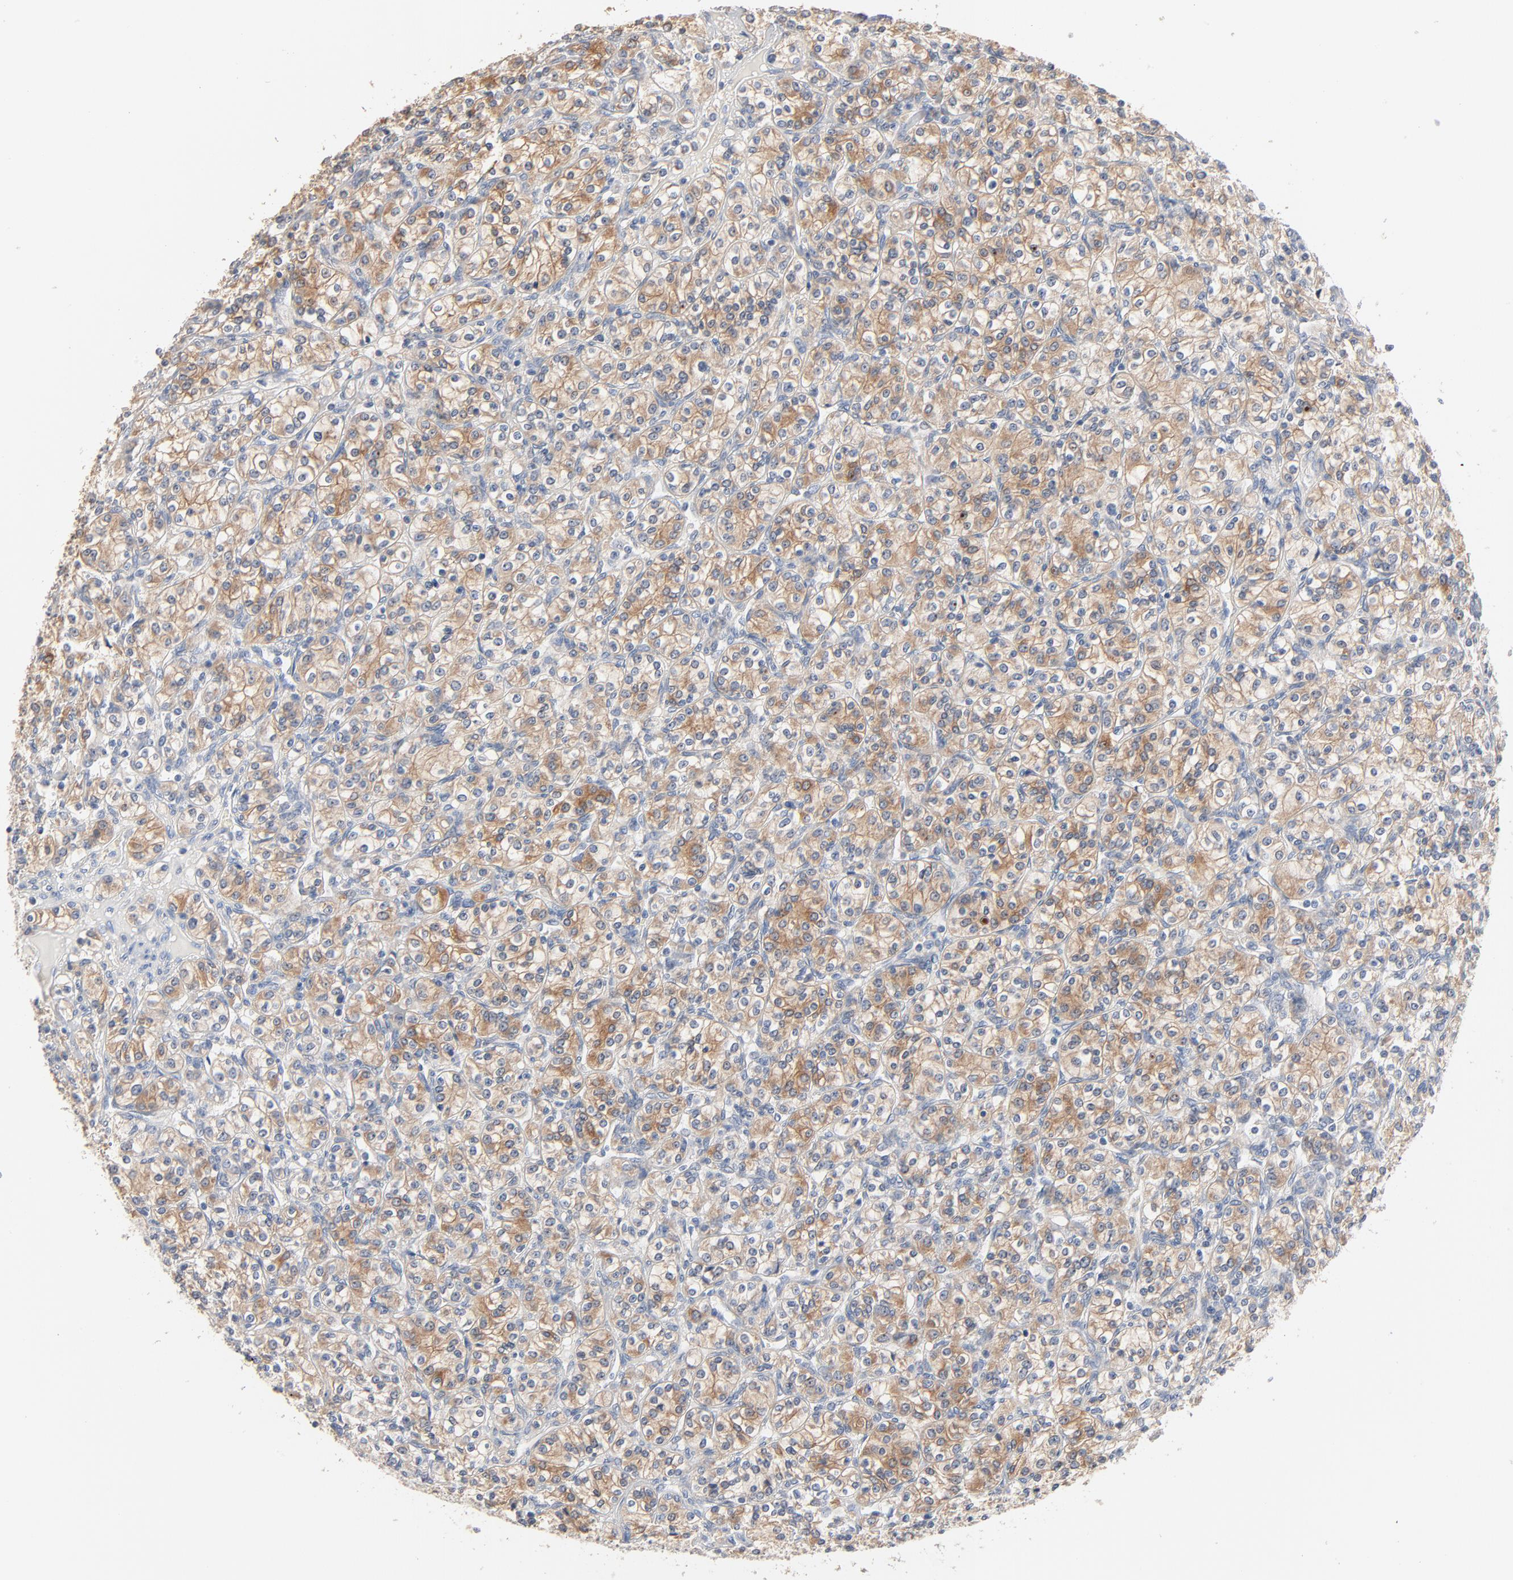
{"staining": {"intensity": "moderate", "quantity": "25%-75%", "location": "cytoplasmic/membranous"}, "tissue": "renal cancer", "cell_type": "Tumor cells", "image_type": "cancer", "snomed": [{"axis": "morphology", "description": "Adenocarcinoma, NOS"}, {"axis": "topography", "description": "Kidney"}], "caption": "A brown stain labels moderate cytoplasmic/membranous expression of a protein in renal cancer tumor cells. (Stains: DAB in brown, nuclei in blue, Microscopy: brightfield microscopy at high magnification).", "gene": "ZDHHC8", "patient": {"sex": "male", "age": 77}}